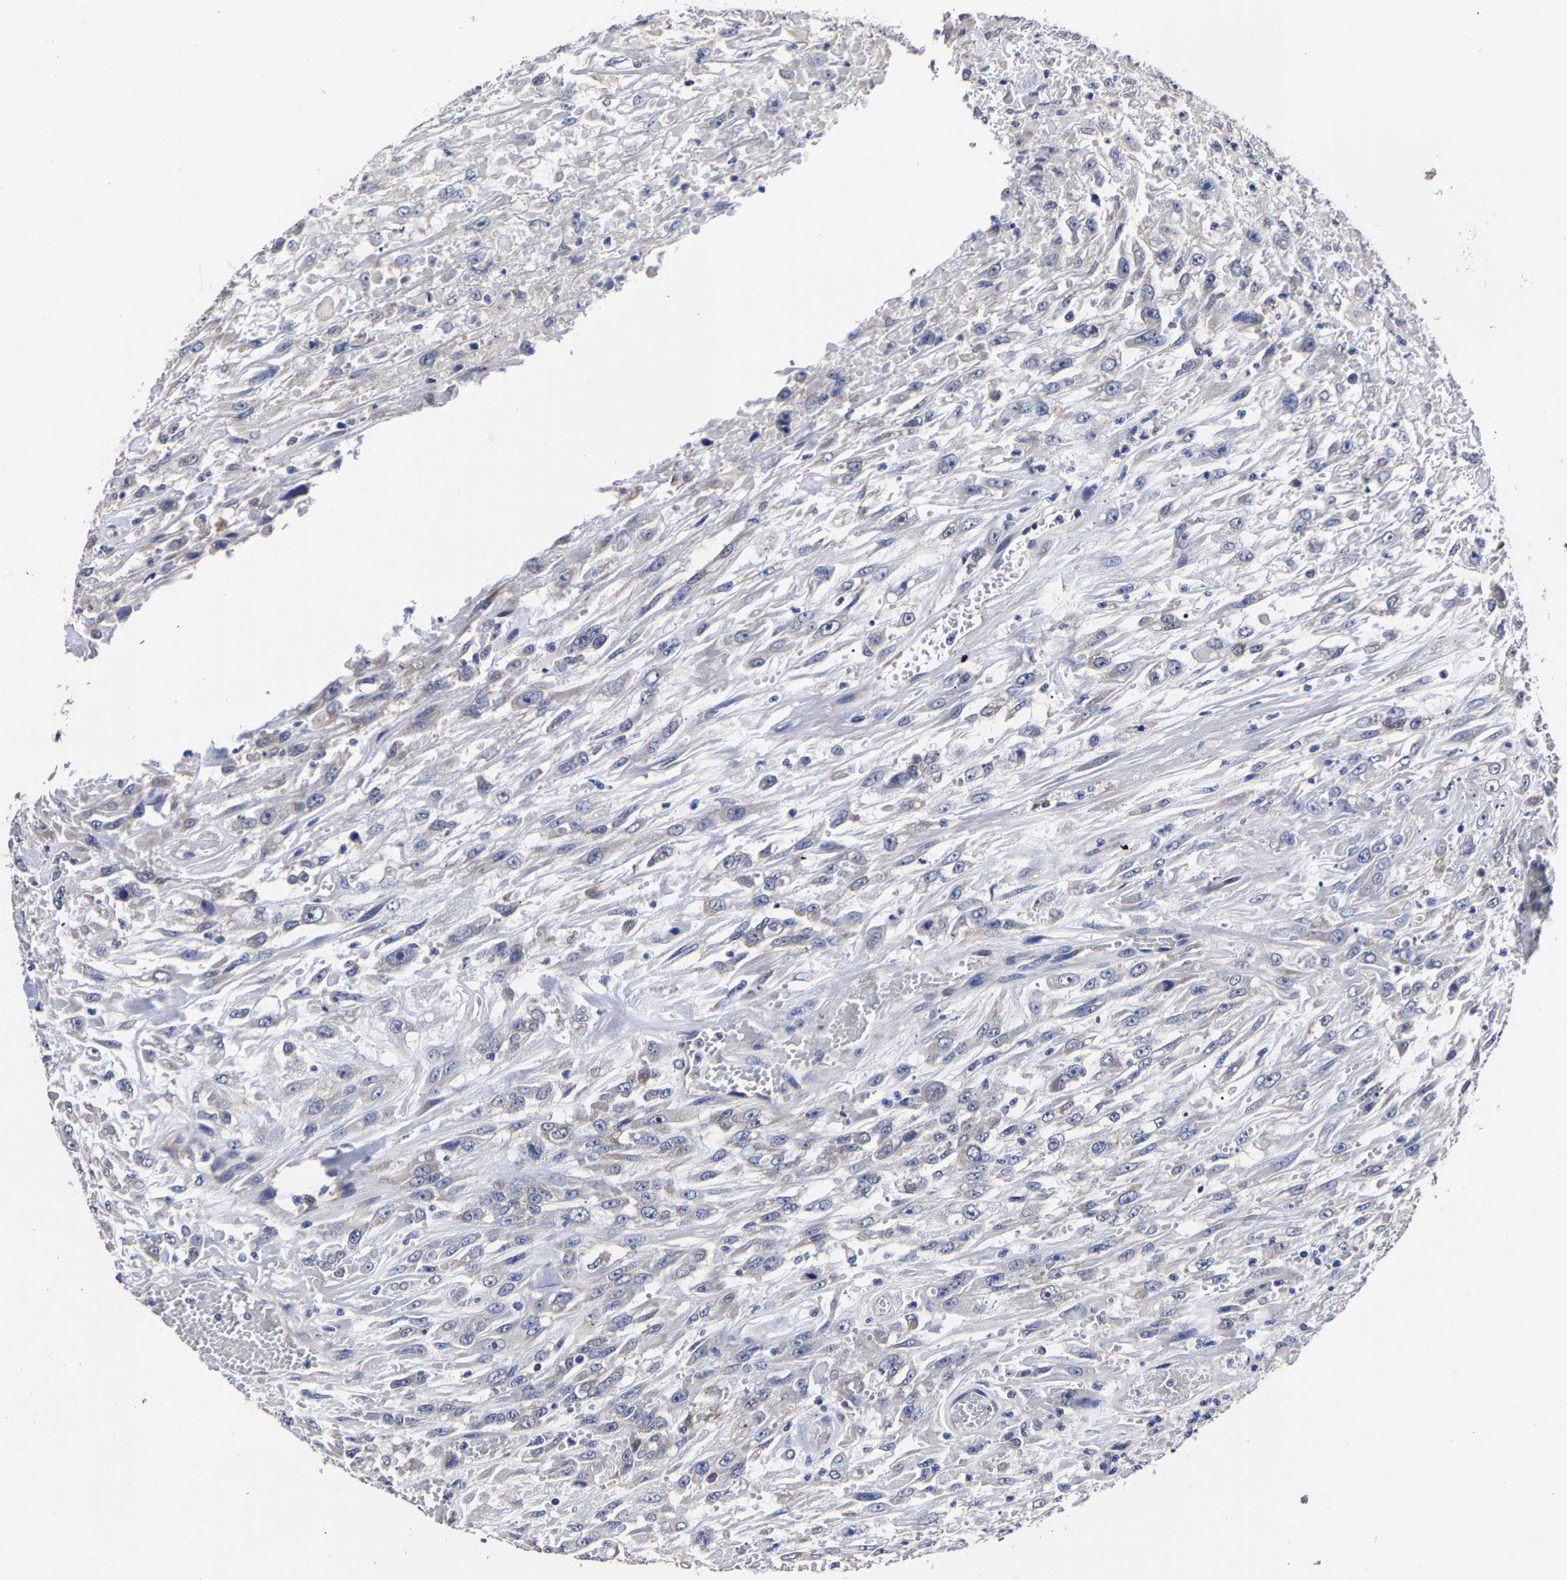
{"staining": {"intensity": "negative", "quantity": "none", "location": "none"}, "tissue": "urothelial cancer", "cell_type": "Tumor cells", "image_type": "cancer", "snomed": [{"axis": "morphology", "description": "Urothelial carcinoma, High grade"}, {"axis": "topography", "description": "Urinary bladder"}], "caption": "High power microscopy photomicrograph of an immunohistochemistry (IHC) image of urothelial cancer, revealing no significant expression in tumor cells. Nuclei are stained in blue.", "gene": "AASS", "patient": {"sex": "male", "age": 46}}